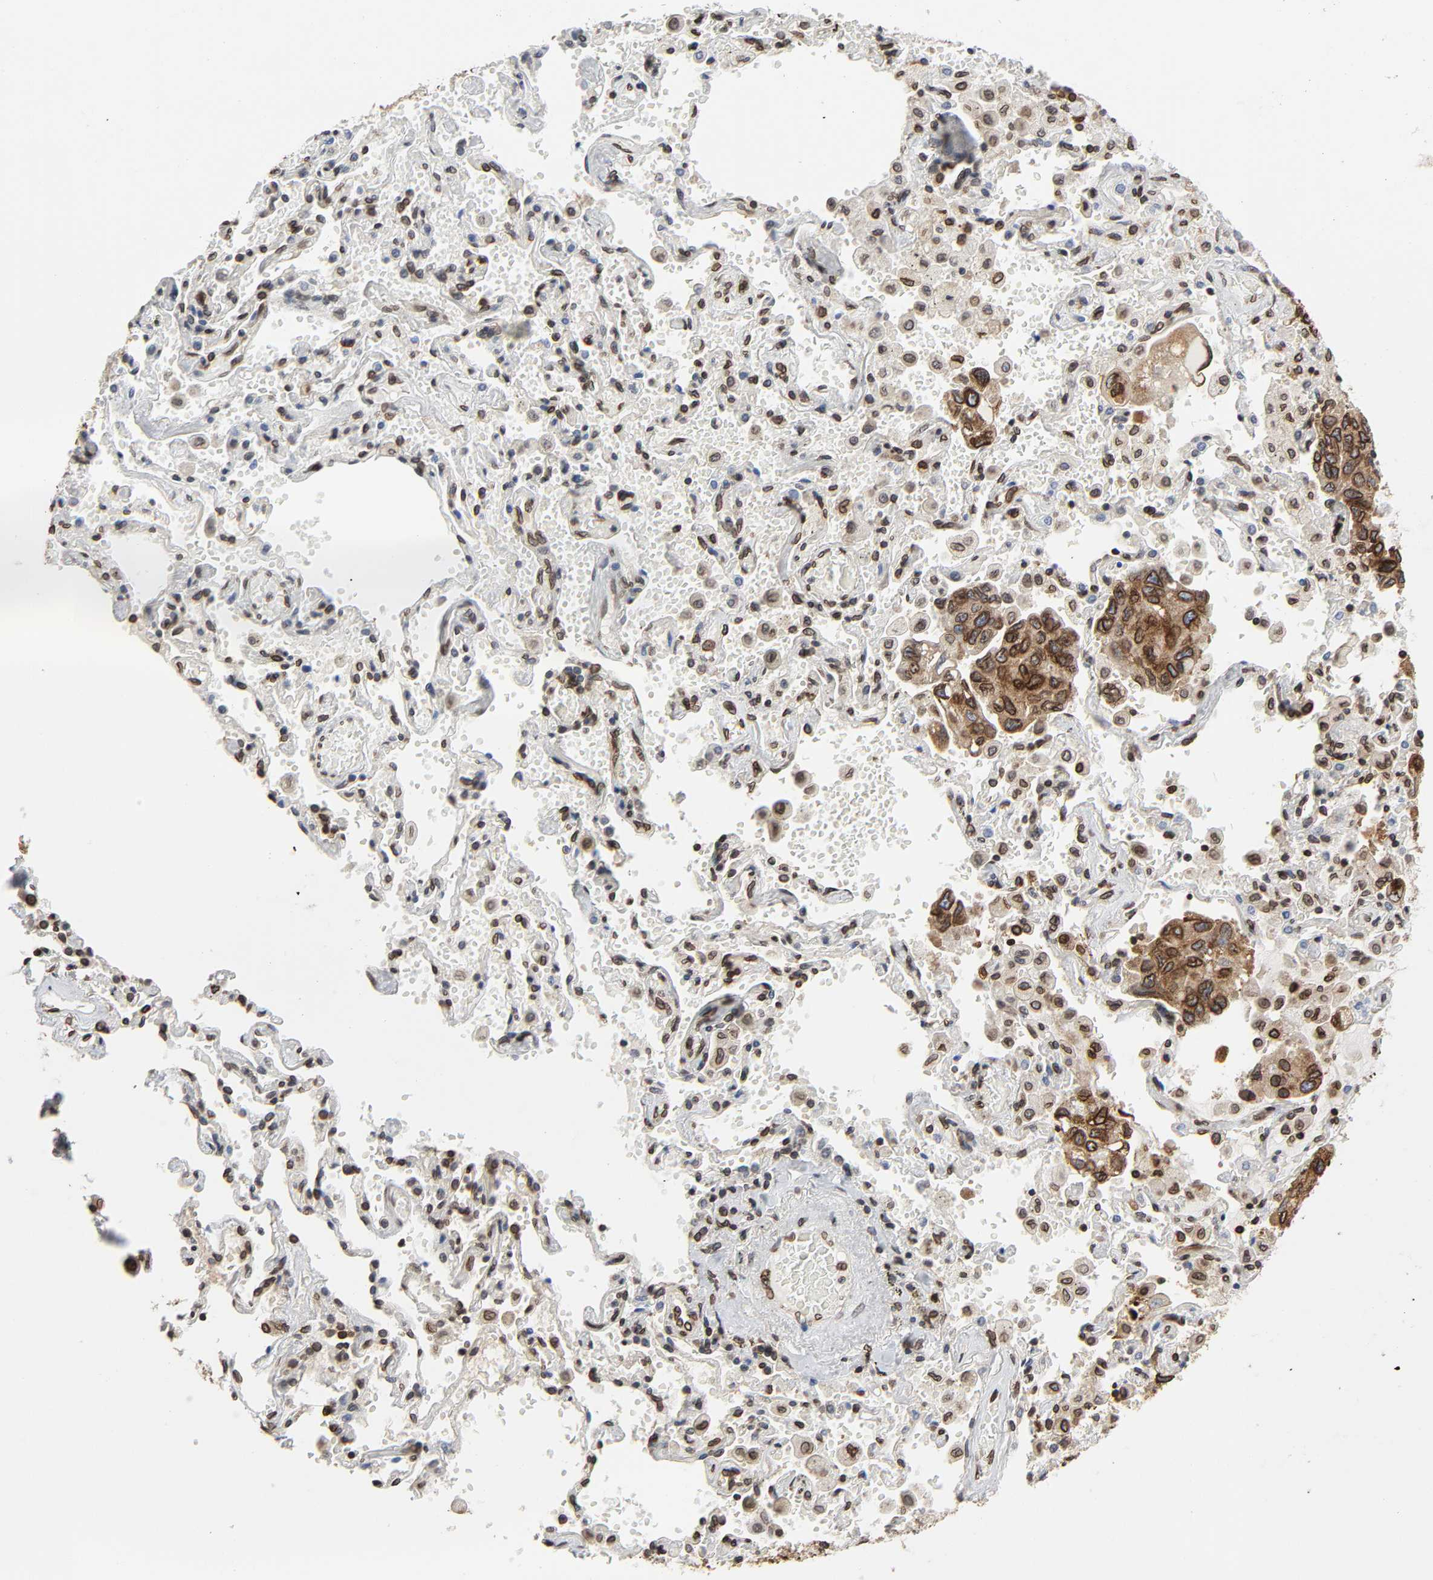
{"staining": {"intensity": "strong", "quantity": ">75%", "location": "cytoplasmic/membranous,nuclear"}, "tissue": "lung cancer", "cell_type": "Tumor cells", "image_type": "cancer", "snomed": [{"axis": "morphology", "description": "Adenocarcinoma, NOS"}, {"axis": "topography", "description": "Lung"}], "caption": "An image of human lung cancer (adenocarcinoma) stained for a protein exhibits strong cytoplasmic/membranous and nuclear brown staining in tumor cells.", "gene": "RANGAP1", "patient": {"sex": "male", "age": 64}}